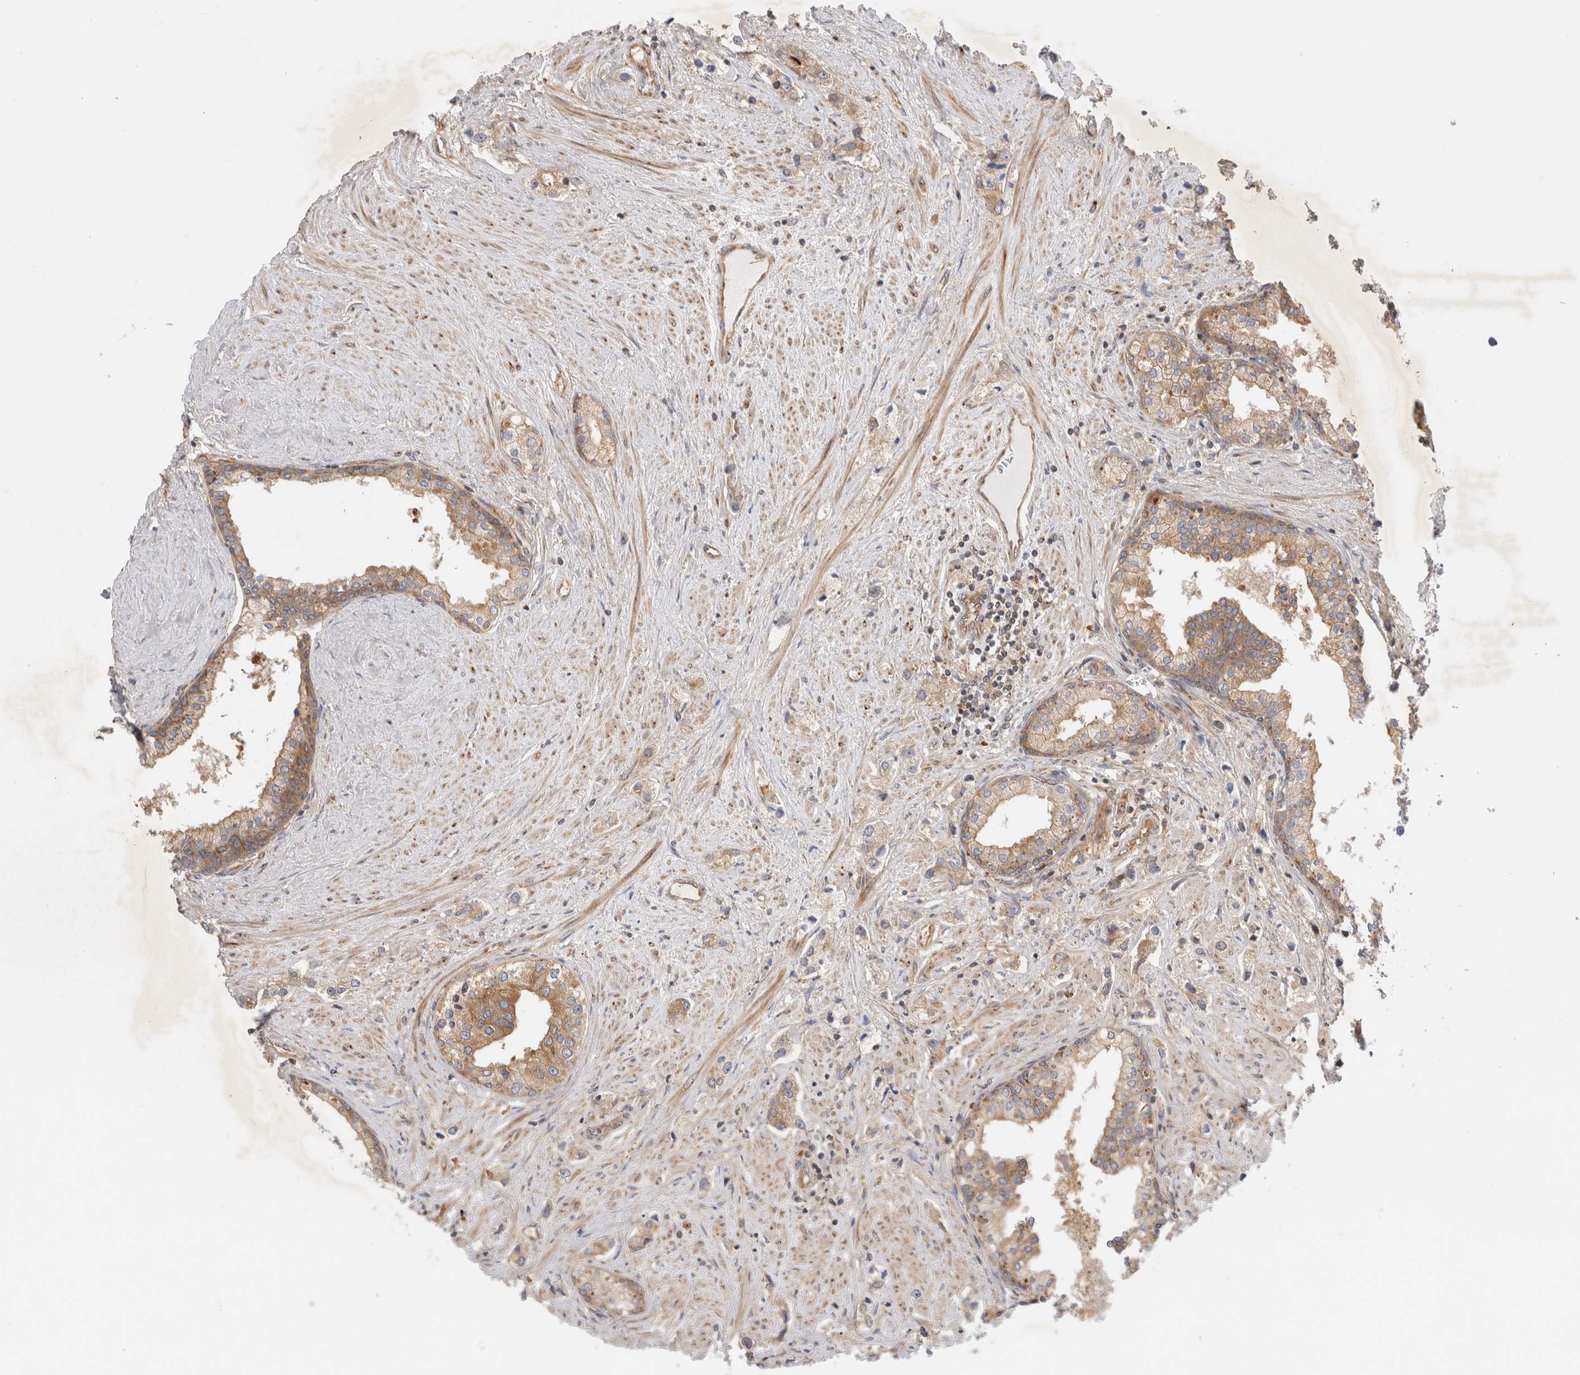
{"staining": {"intensity": "moderate", "quantity": ">75%", "location": "cytoplasmic/membranous"}, "tissue": "prostate cancer", "cell_type": "Tumor cells", "image_type": "cancer", "snomed": [{"axis": "morphology", "description": "Adenocarcinoma, High grade"}, {"axis": "topography", "description": "Prostate"}], "caption": "Immunohistochemistry (IHC) image of prostate cancer stained for a protein (brown), which shows medium levels of moderate cytoplasmic/membranous positivity in about >75% of tumor cells.", "gene": "GPR150", "patient": {"sex": "male", "age": 66}}